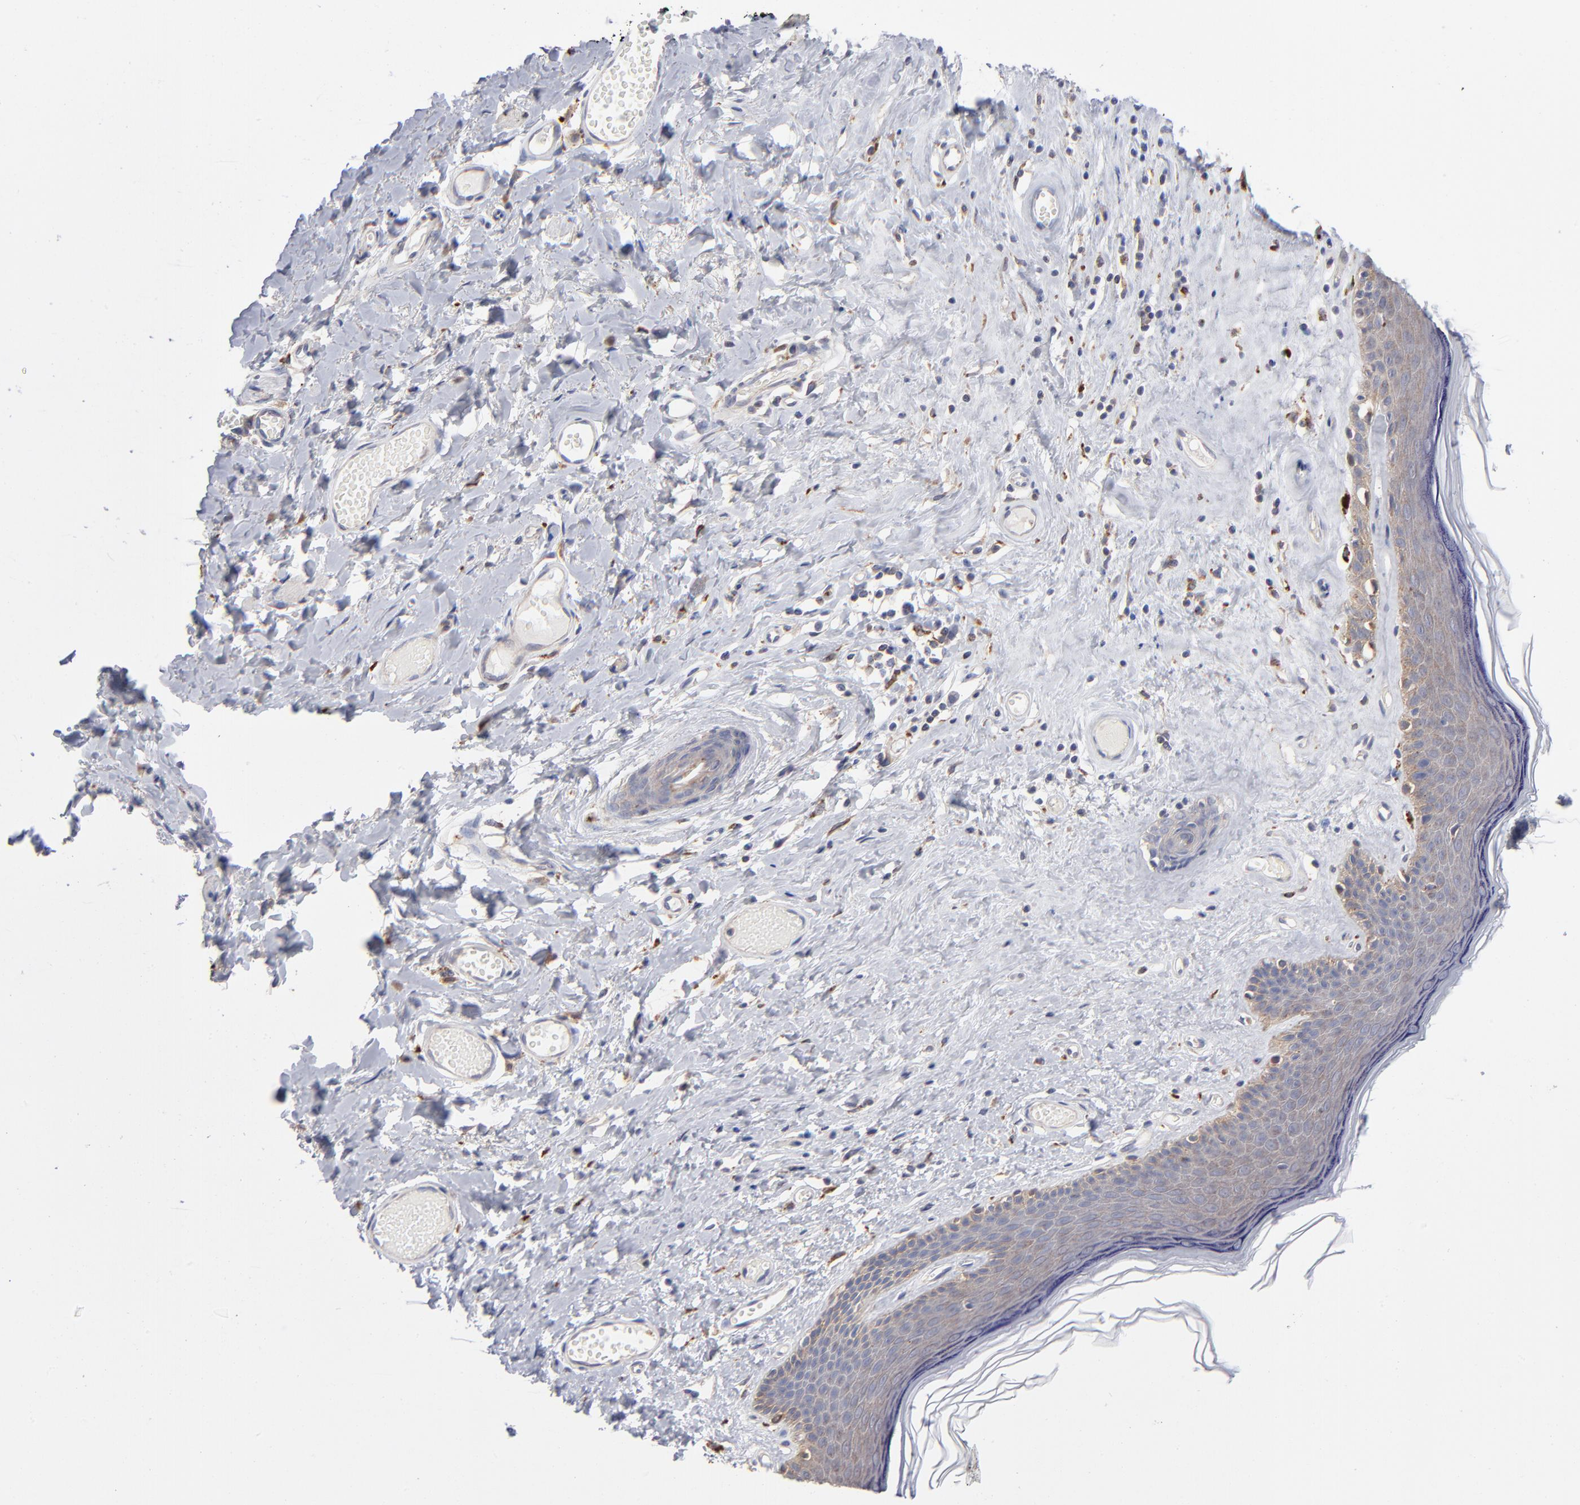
{"staining": {"intensity": "weak", "quantity": ">75%", "location": "cytoplasmic/membranous"}, "tissue": "skin", "cell_type": "Epidermal cells", "image_type": "normal", "snomed": [{"axis": "morphology", "description": "Normal tissue, NOS"}, {"axis": "morphology", "description": "Inflammation, NOS"}, {"axis": "topography", "description": "Vulva"}], "caption": "High-power microscopy captured an immunohistochemistry image of normal skin, revealing weak cytoplasmic/membranous expression in approximately >75% of epidermal cells.", "gene": "RRAGA", "patient": {"sex": "female", "age": 84}}